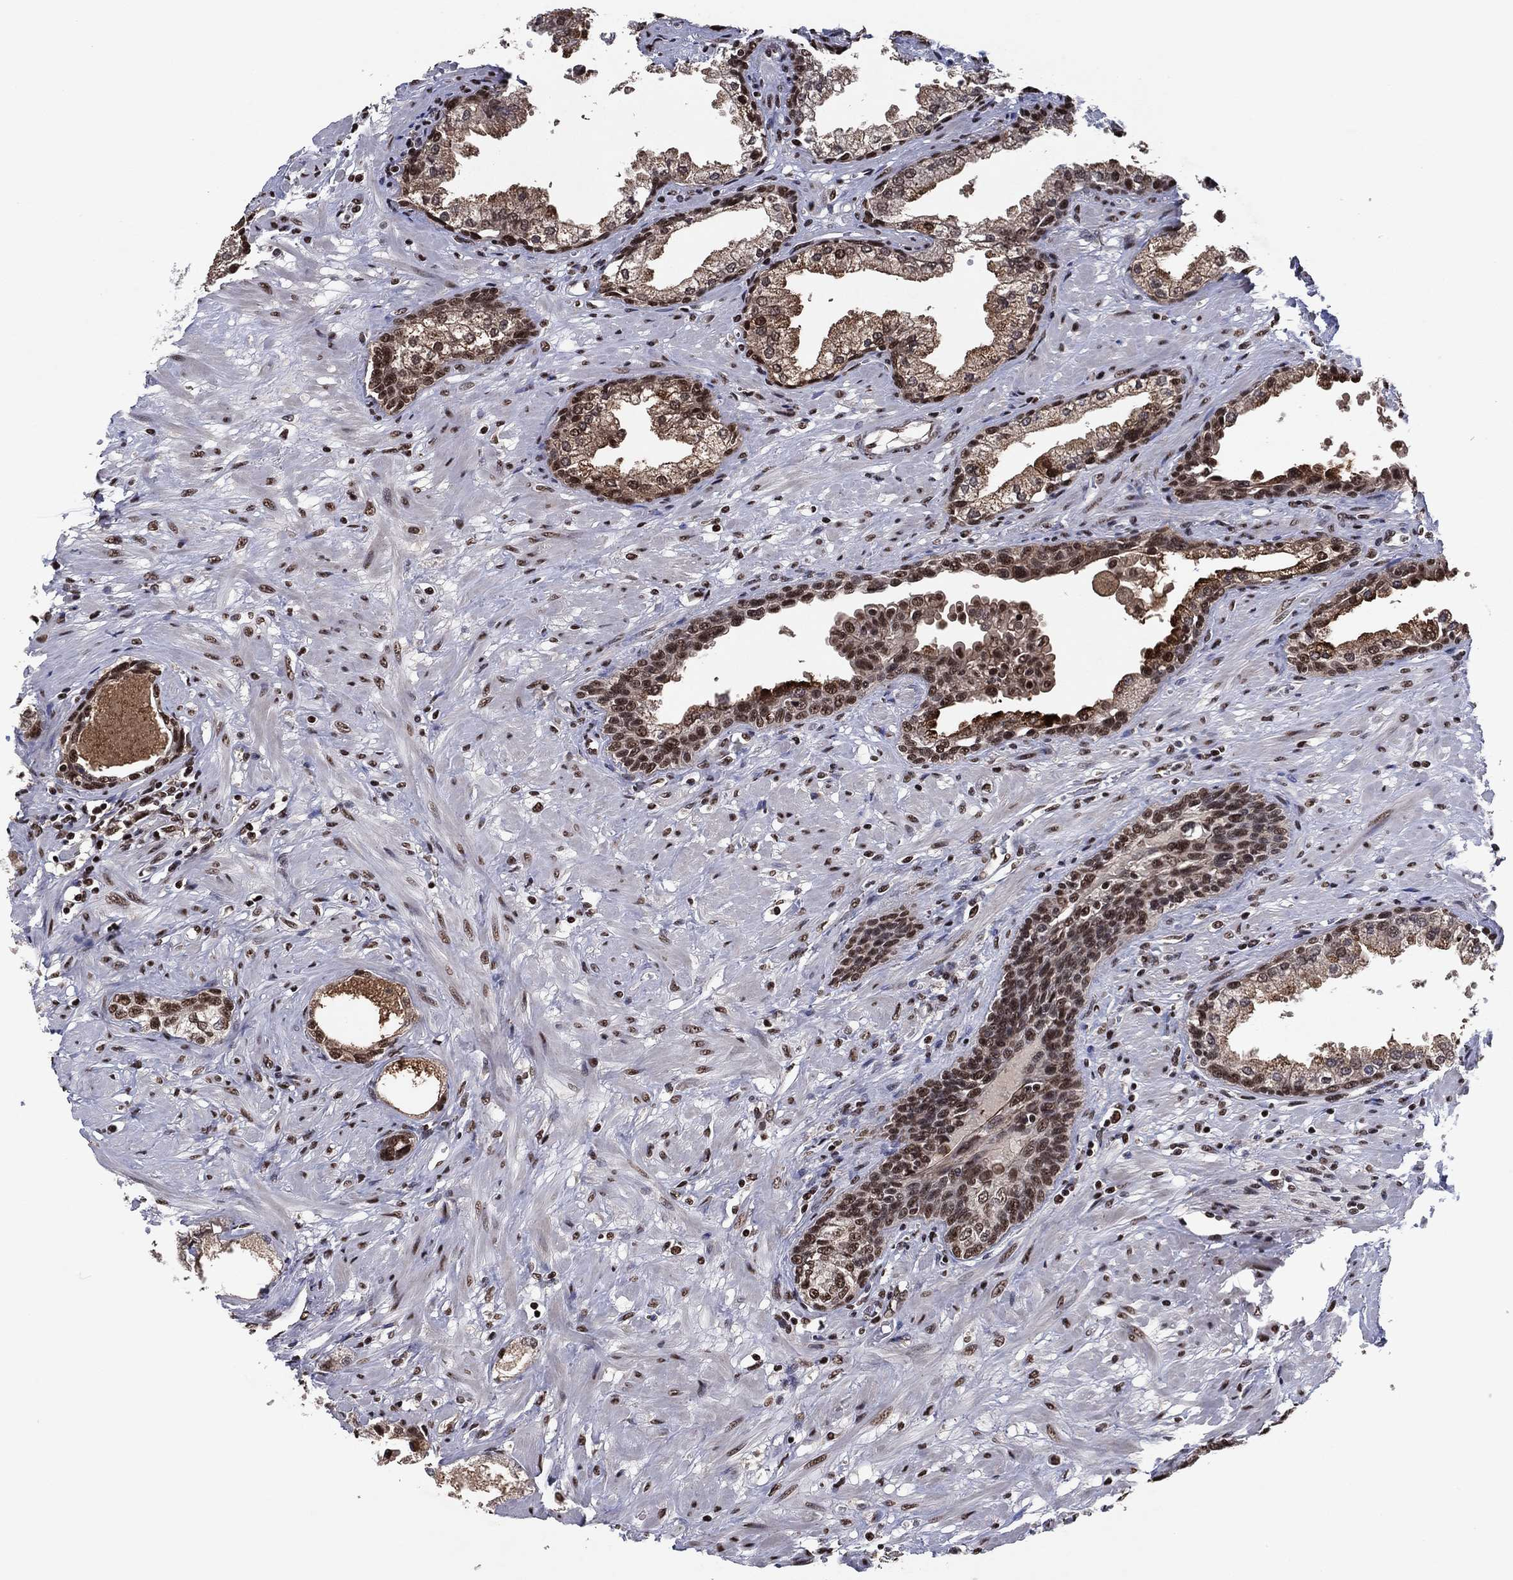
{"staining": {"intensity": "moderate", "quantity": ">75%", "location": "cytoplasmic/membranous,nuclear"}, "tissue": "prostate", "cell_type": "Glandular cells", "image_type": "normal", "snomed": [{"axis": "morphology", "description": "Normal tissue, NOS"}, {"axis": "topography", "description": "Prostate"}], "caption": "Immunohistochemistry (IHC) image of unremarkable prostate: prostate stained using immunohistochemistry reveals medium levels of moderate protein expression localized specifically in the cytoplasmic/membranous,nuclear of glandular cells, appearing as a cytoplasmic/membranous,nuclear brown color.", "gene": "ZBTB42", "patient": {"sex": "male", "age": 63}}